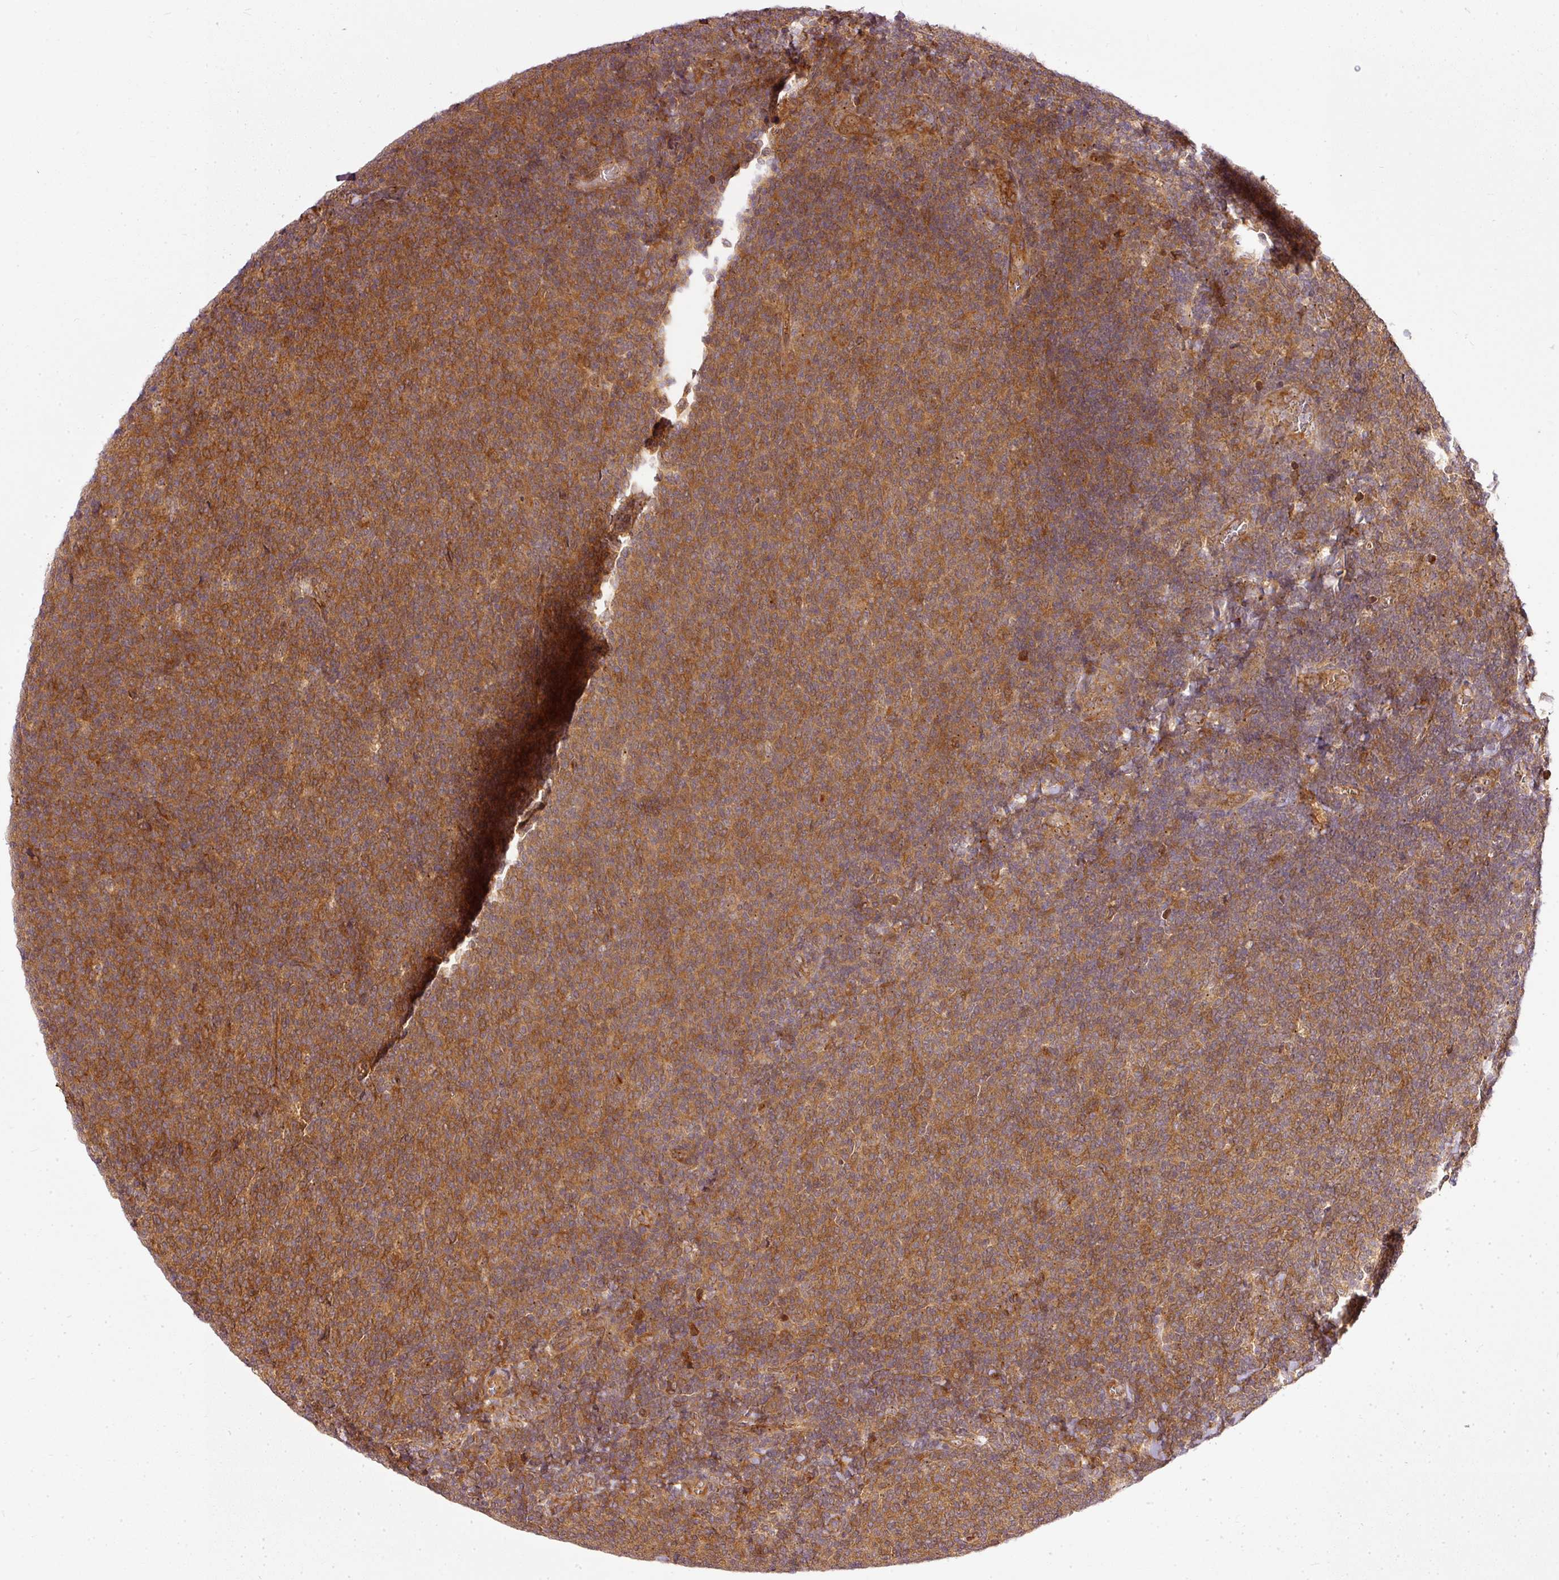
{"staining": {"intensity": "moderate", "quantity": ">75%", "location": "cytoplasmic/membranous"}, "tissue": "lymphoma", "cell_type": "Tumor cells", "image_type": "cancer", "snomed": [{"axis": "morphology", "description": "Malignant lymphoma, non-Hodgkin's type, Low grade"}, {"axis": "topography", "description": "Lymph node"}], "caption": "A brown stain highlights moderate cytoplasmic/membranous expression of a protein in human malignant lymphoma, non-Hodgkin's type (low-grade) tumor cells. The staining was performed using DAB (3,3'-diaminobenzidine) to visualize the protein expression in brown, while the nuclei were stained in blue with hematoxylin (Magnification: 20x).", "gene": "MIF4GD", "patient": {"sex": "male", "age": 52}}